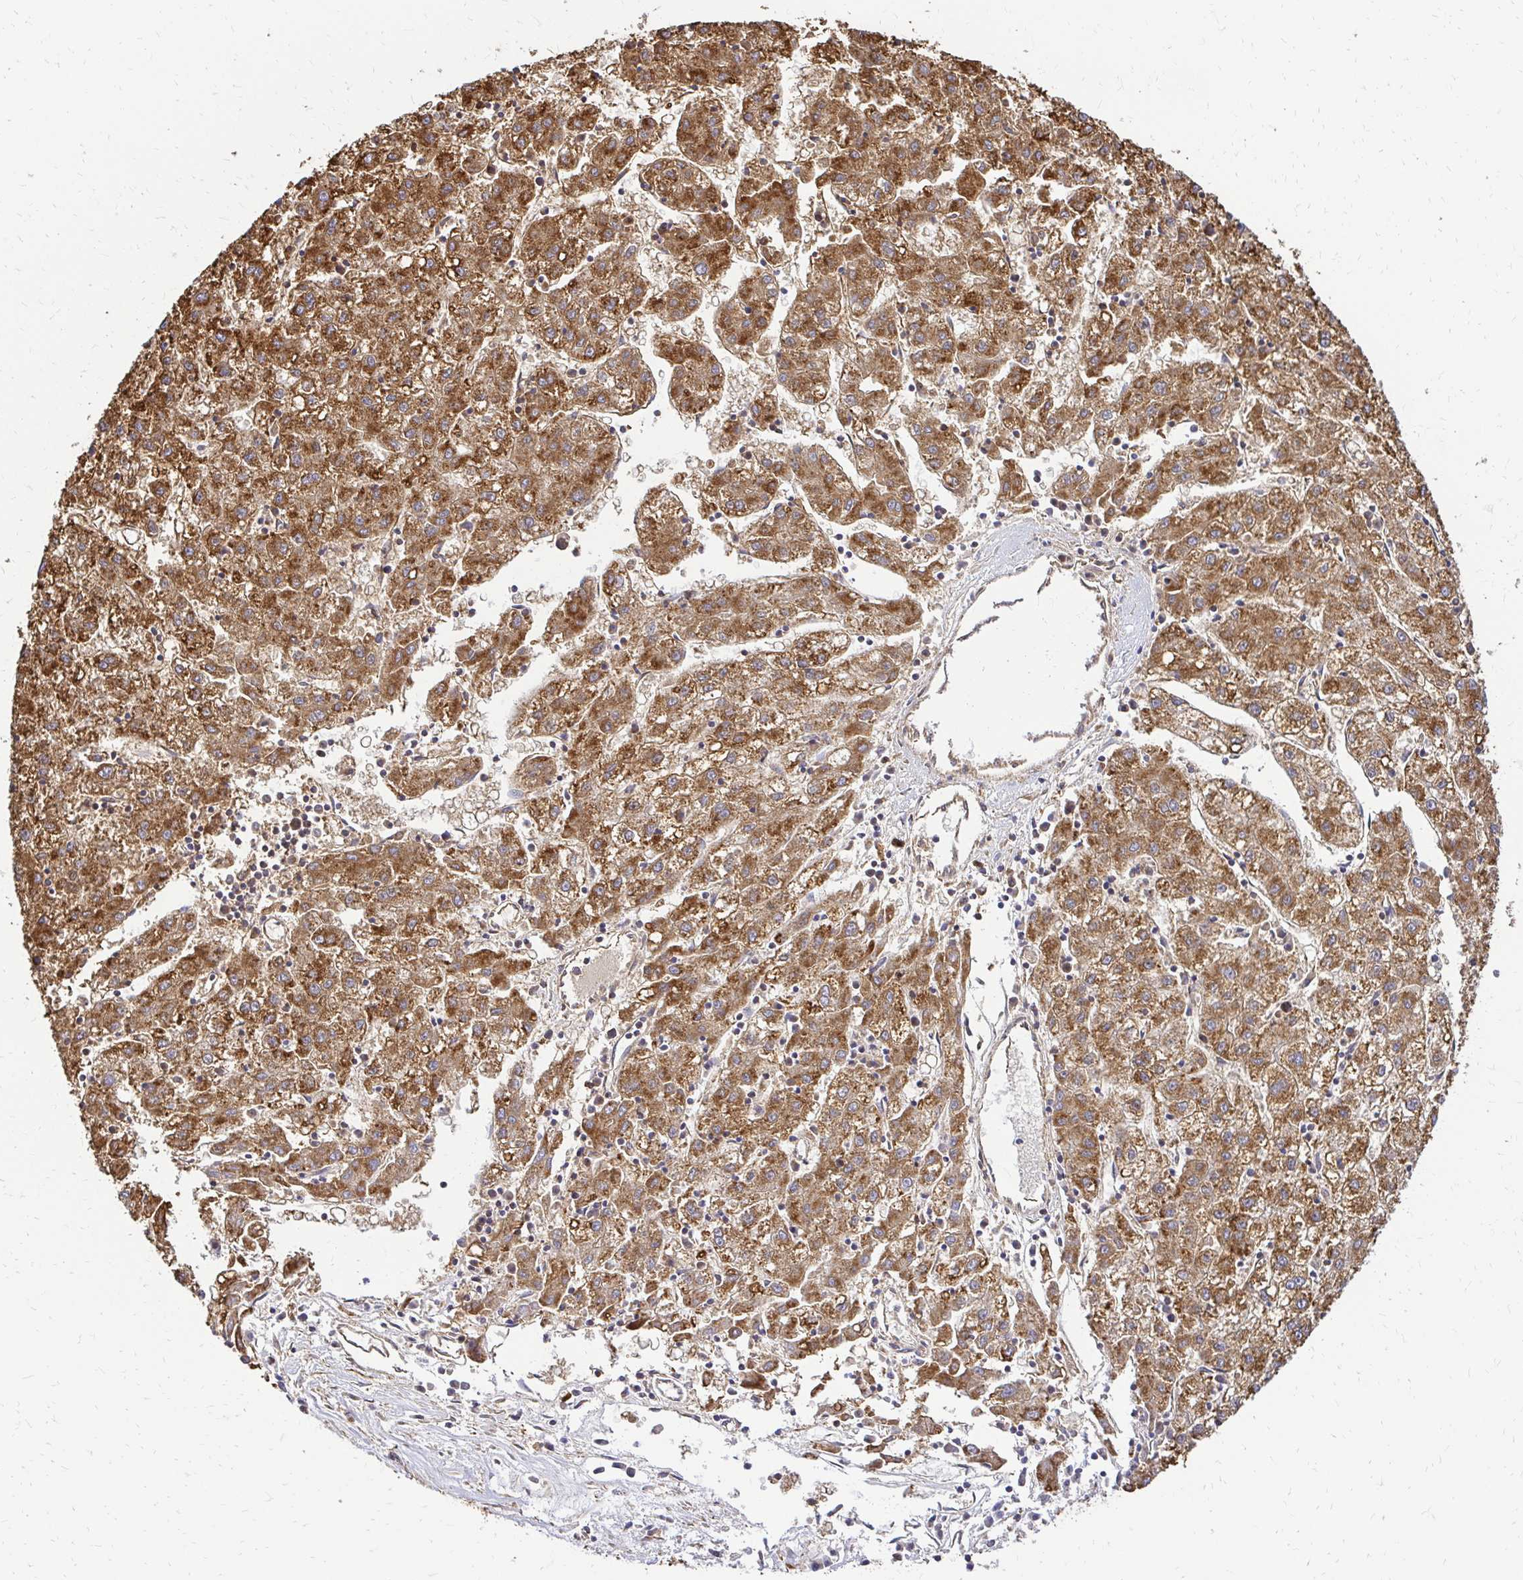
{"staining": {"intensity": "moderate", "quantity": ">75%", "location": "cytoplasmic/membranous"}, "tissue": "liver cancer", "cell_type": "Tumor cells", "image_type": "cancer", "snomed": [{"axis": "morphology", "description": "Carcinoma, Hepatocellular, NOS"}, {"axis": "topography", "description": "Liver"}], "caption": "Human hepatocellular carcinoma (liver) stained with a protein marker reveals moderate staining in tumor cells.", "gene": "MRPL13", "patient": {"sex": "male", "age": 72}}